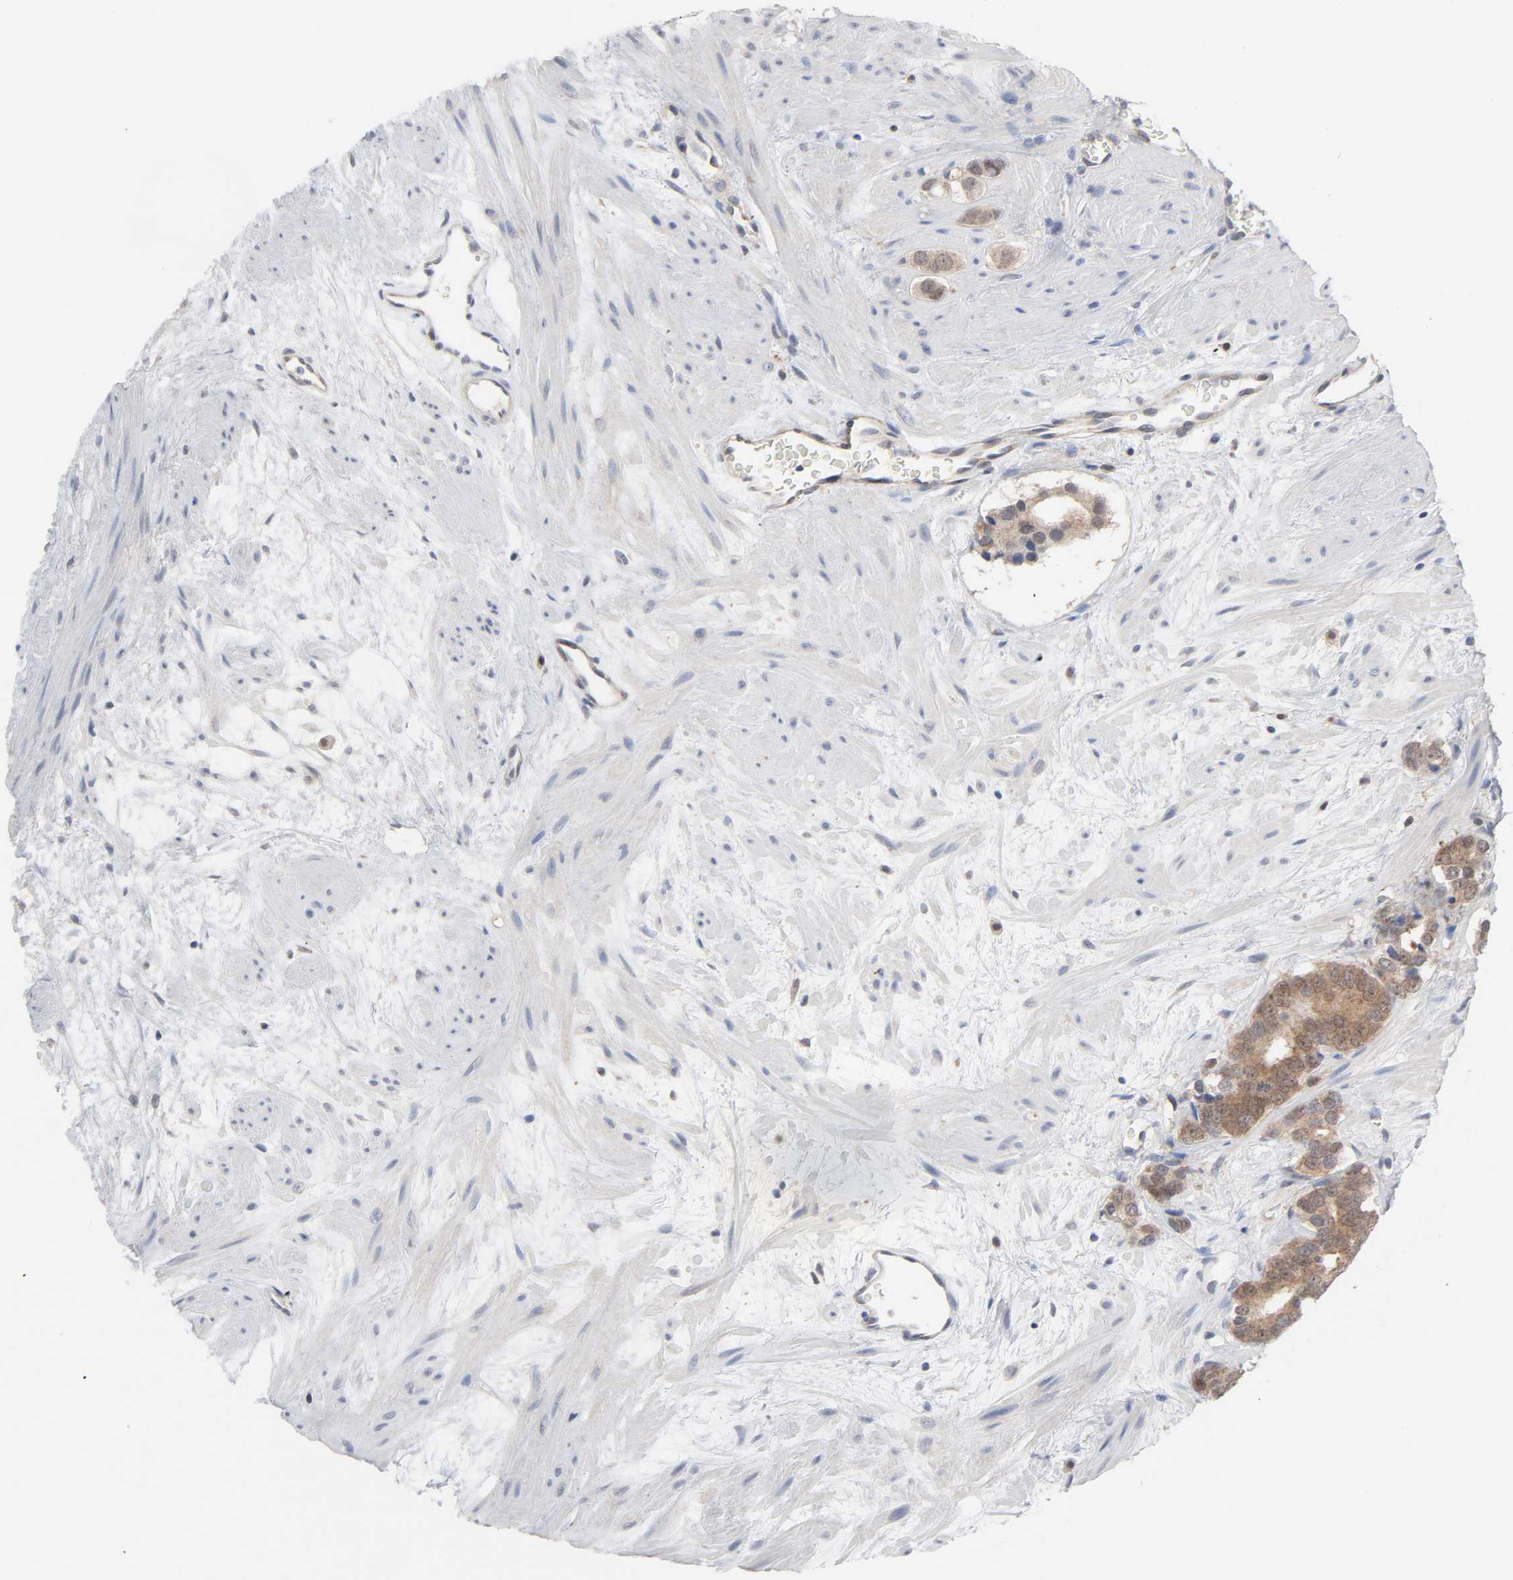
{"staining": {"intensity": "weak", "quantity": ">75%", "location": "cytoplasmic/membranous"}, "tissue": "prostate cancer", "cell_type": "Tumor cells", "image_type": "cancer", "snomed": [{"axis": "morphology", "description": "Adenocarcinoma, Low grade"}, {"axis": "topography", "description": "Prostate"}], "caption": "This photomicrograph exhibits adenocarcinoma (low-grade) (prostate) stained with immunohistochemistry to label a protein in brown. The cytoplasmic/membranous of tumor cells show weak positivity for the protein. Nuclei are counter-stained blue.", "gene": "PRDX1", "patient": {"sex": "male", "age": 57}}